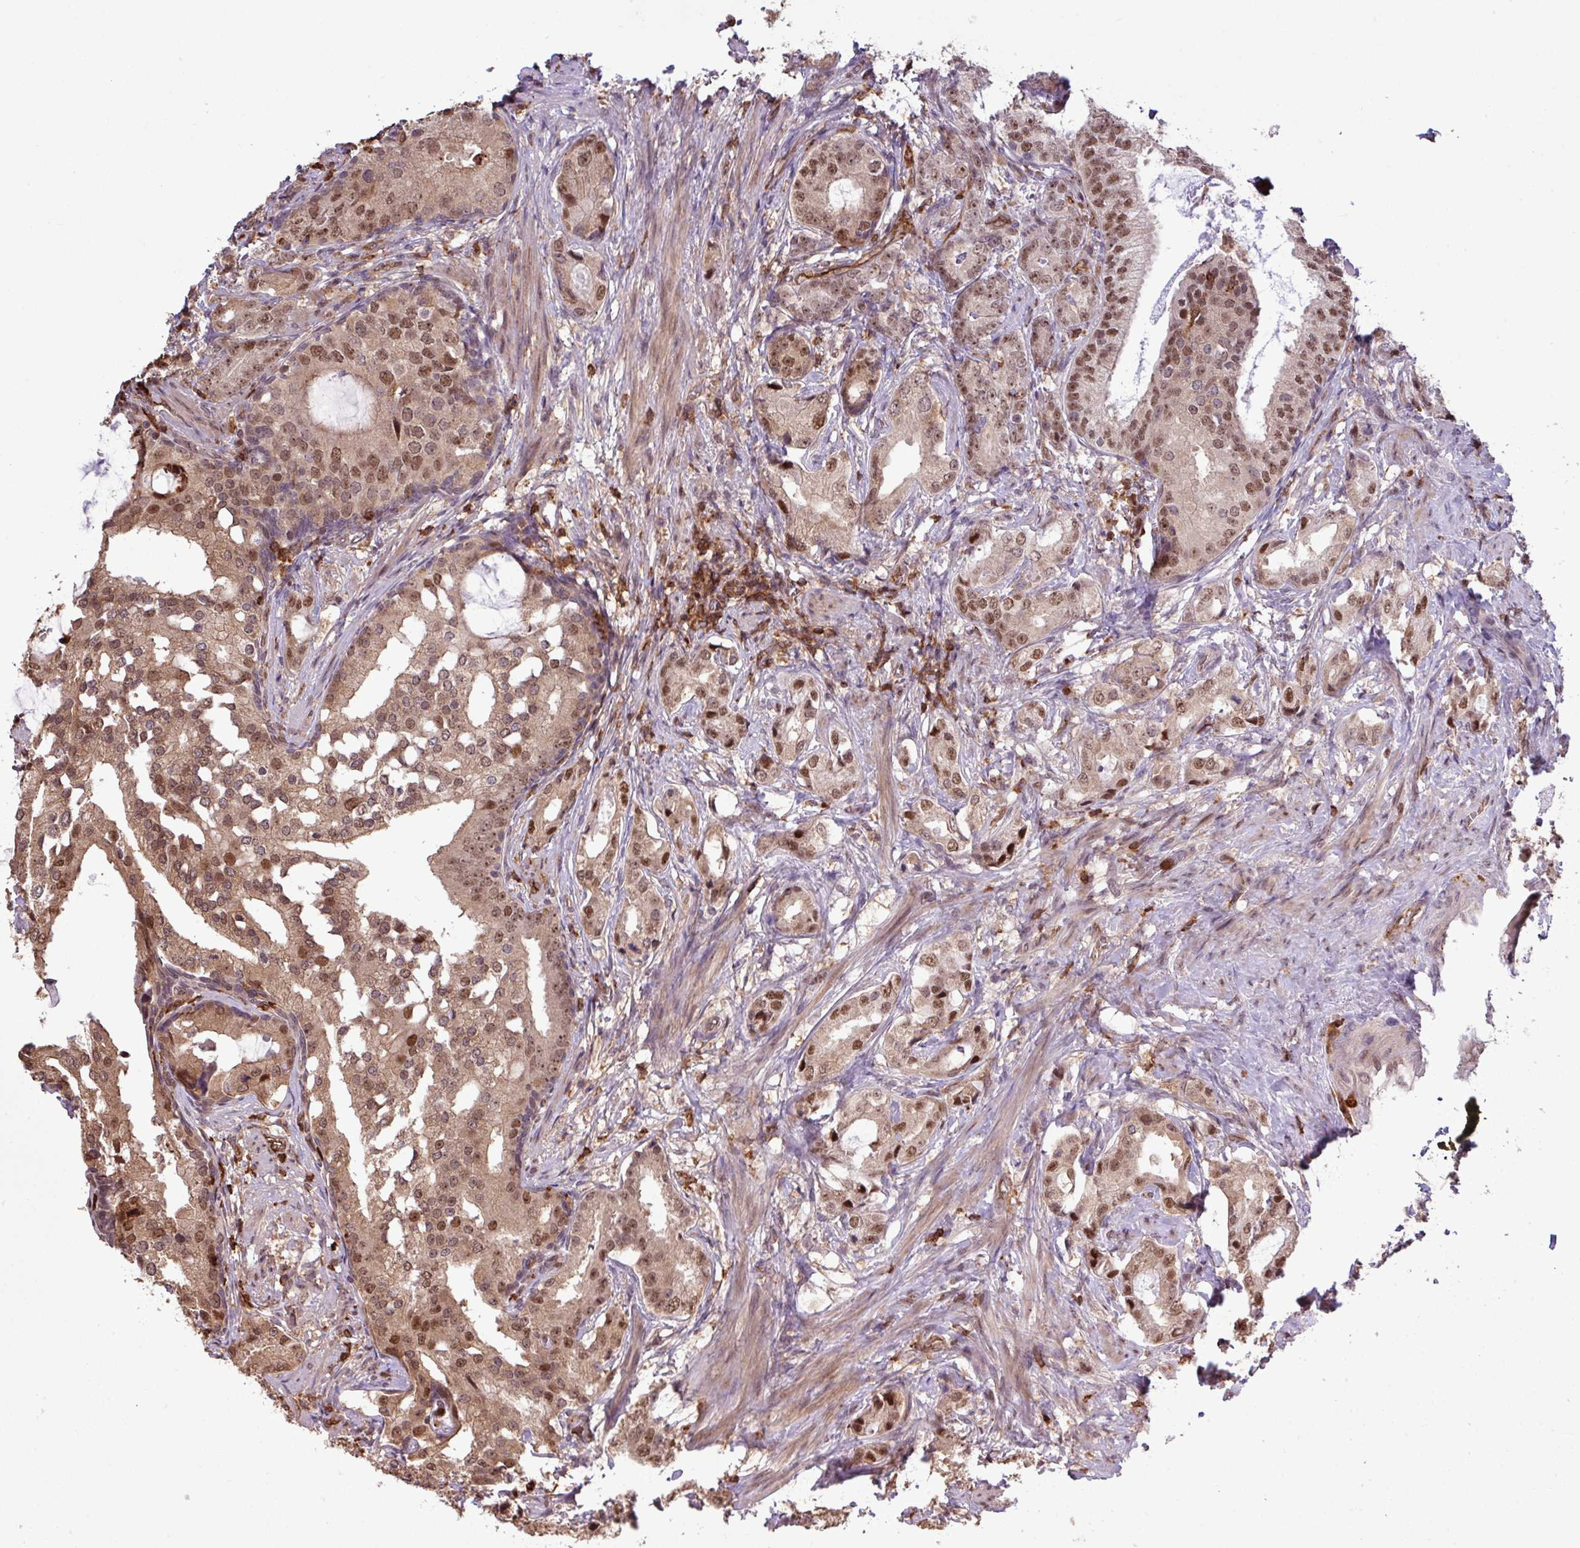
{"staining": {"intensity": "moderate", "quantity": ">75%", "location": "nuclear"}, "tissue": "prostate cancer", "cell_type": "Tumor cells", "image_type": "cancer", "snomed": [{"axis": "morphology", "description": "Adenocarcinoma, Low grade"}, {"axis": "topography", "description": "Prostate"}], "caption": "Immunohistochemistry micrograph of human prostate cancer stained for a protein (brown), which displays medium levels of moderate nuclear expression in approximately >75% of tumor cells.", "gene": "GON7", "patient": {"sex": "male", "age": 71}}